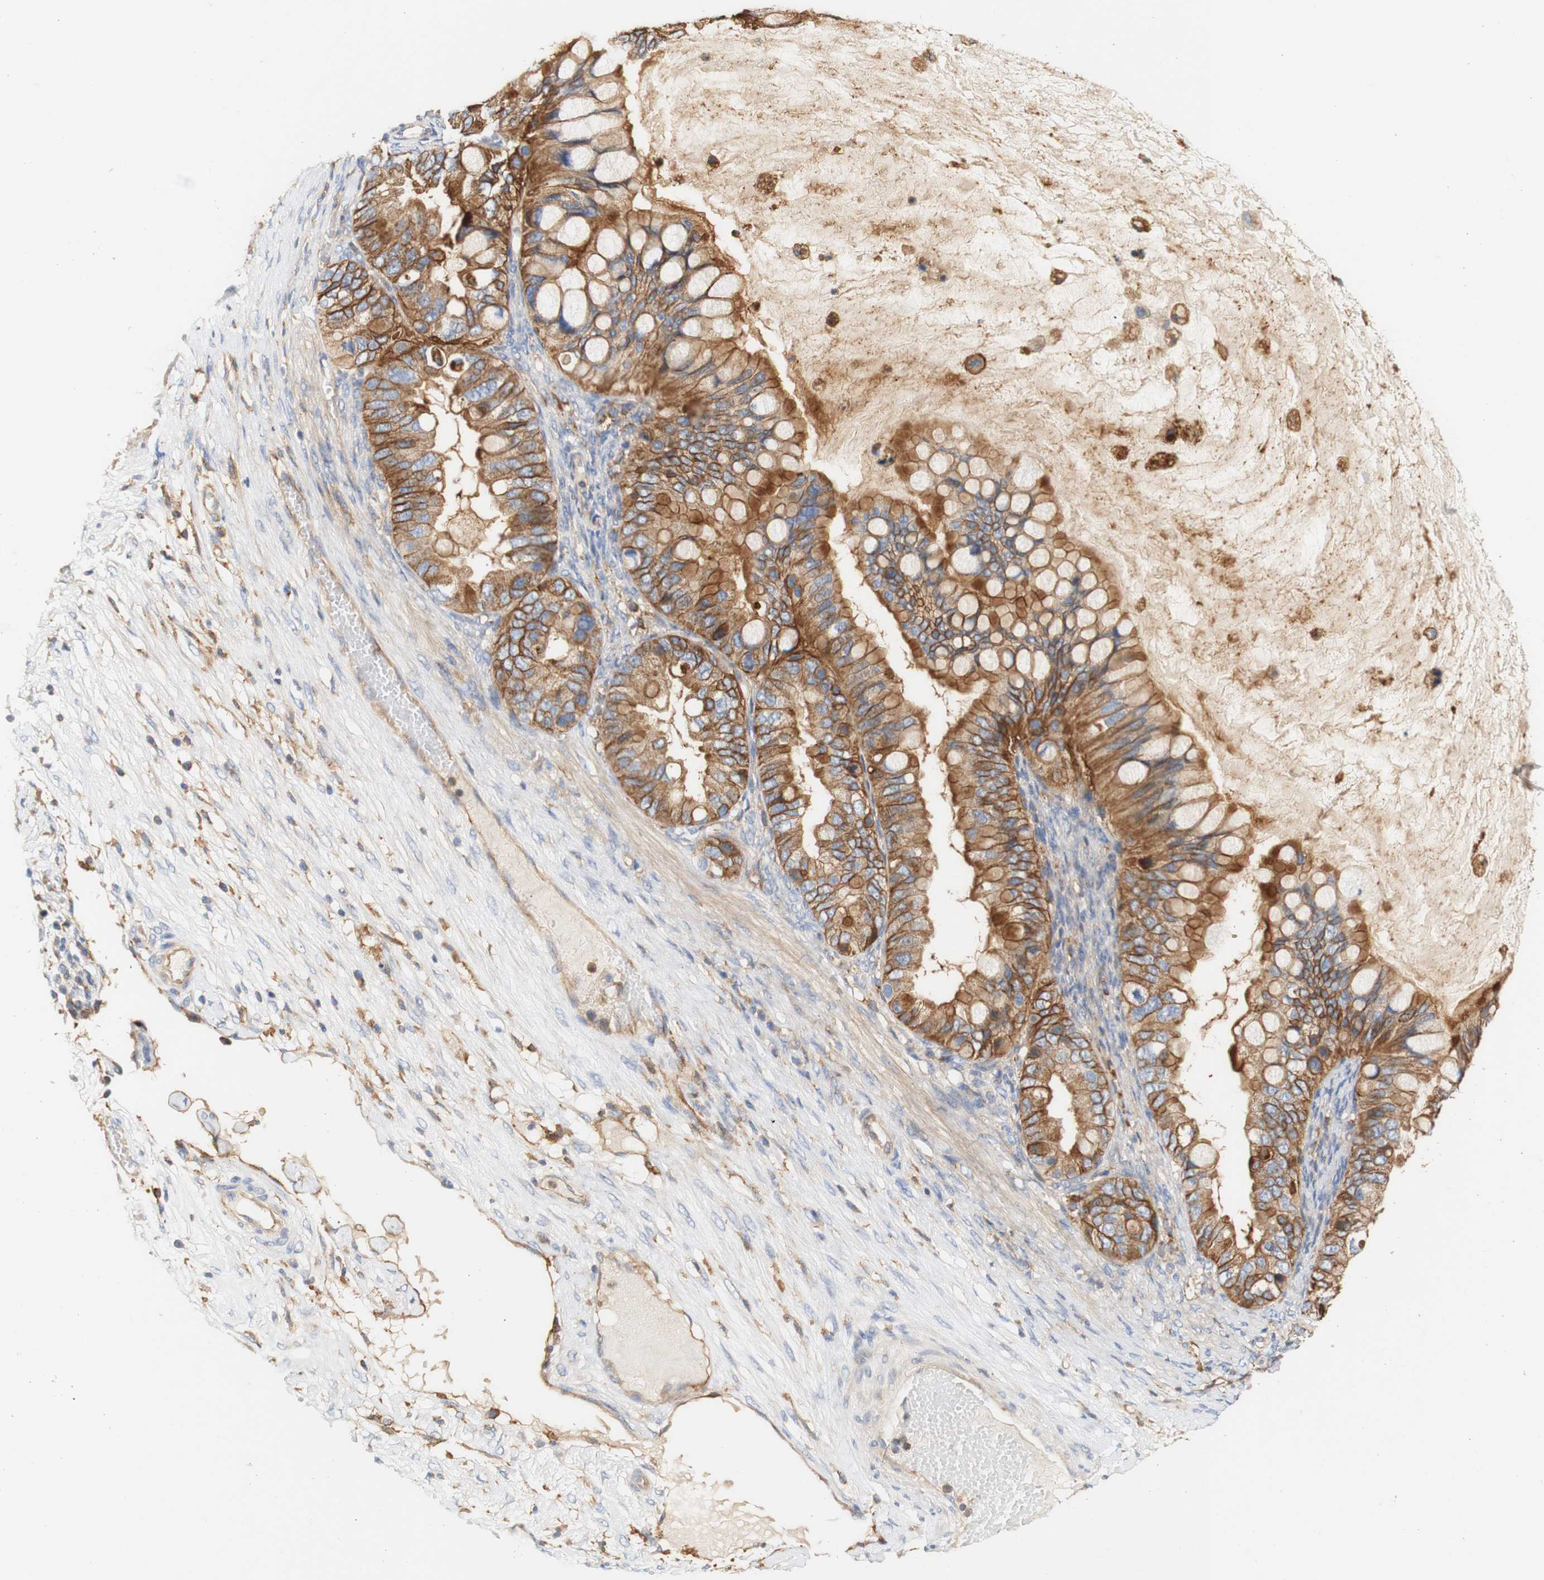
{"staining": {"intensity": "strong", "quantity": ">75%", "location": "cytoplasmic/membranous"}, "tissue": "ovarian cancer", "cell_type": "Tumor cells", "image_type": "cancer", "snomed": [{"axis": "morphology", "description": "Cystadenocarcinoma, mucinous, NOS"}, {"axis": "topography", "description": "Ovary"}], "caption": "Protein staining of mucinous cystadenocarcinoma (ovarian) tissue shows strong cytoplasmic/membranous staining in about >75% of tumor cells.", "gene": "PCDH7", "patient": {"sex": "female", "age": 80}}